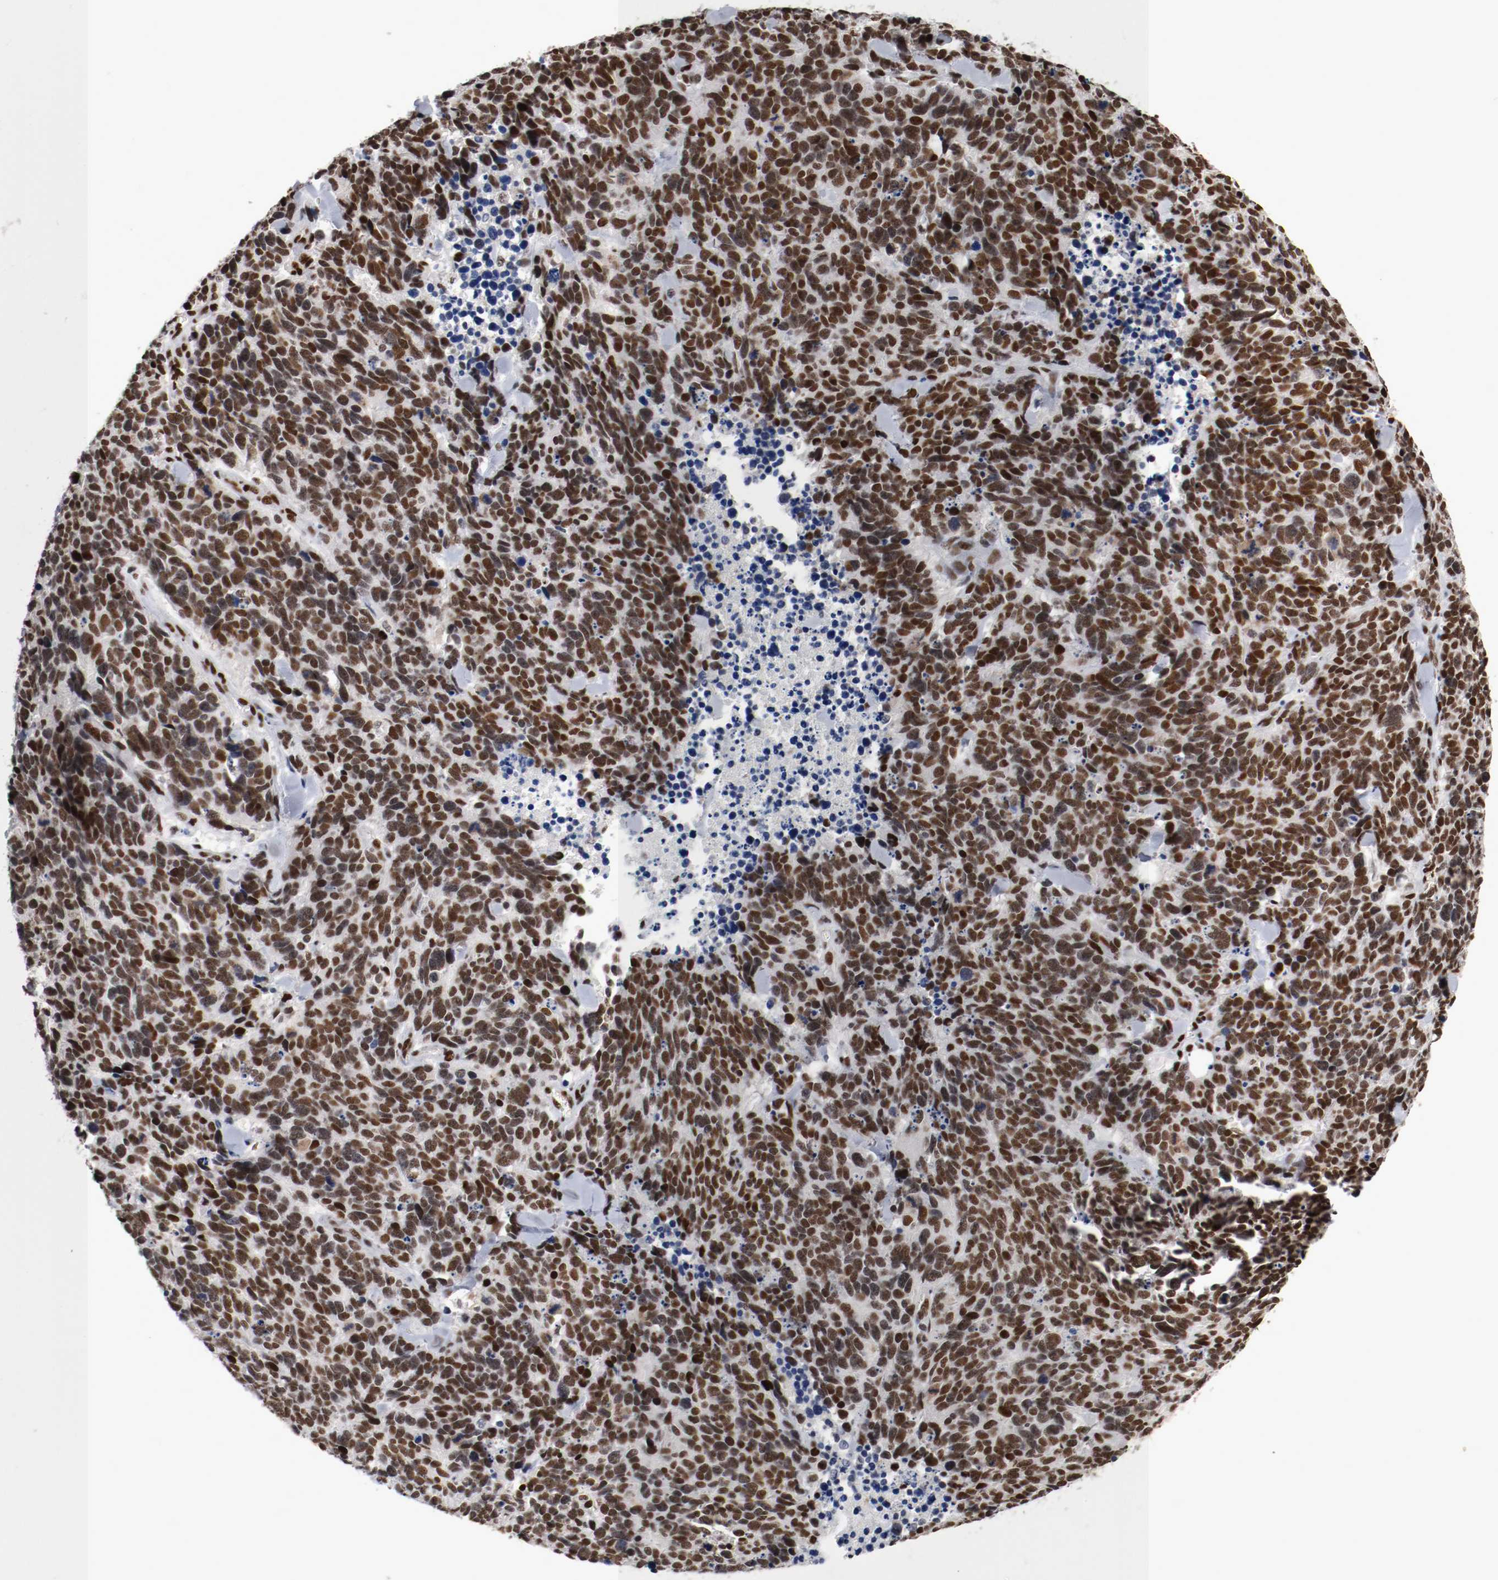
{"staining": {"intensity": "strong", "quantity": ">75%", "location": "nuclear"}, "tissue": "lung cancer", "cell_type": "Tumor cells", "image_type": "cancer", "snomed": [{"axis": "morphology", "description": "Neoplasm, malignant, NOS"}, {"axis": "topography", "description": "Lung"}], "caption": "Protein staining of malignant neoplasm (lung) tissue shows strong nuclear expression in approximately >75% of tumor cells.", "gene": "MEF2D", "patient": {"sex": "female", "age": 58}}